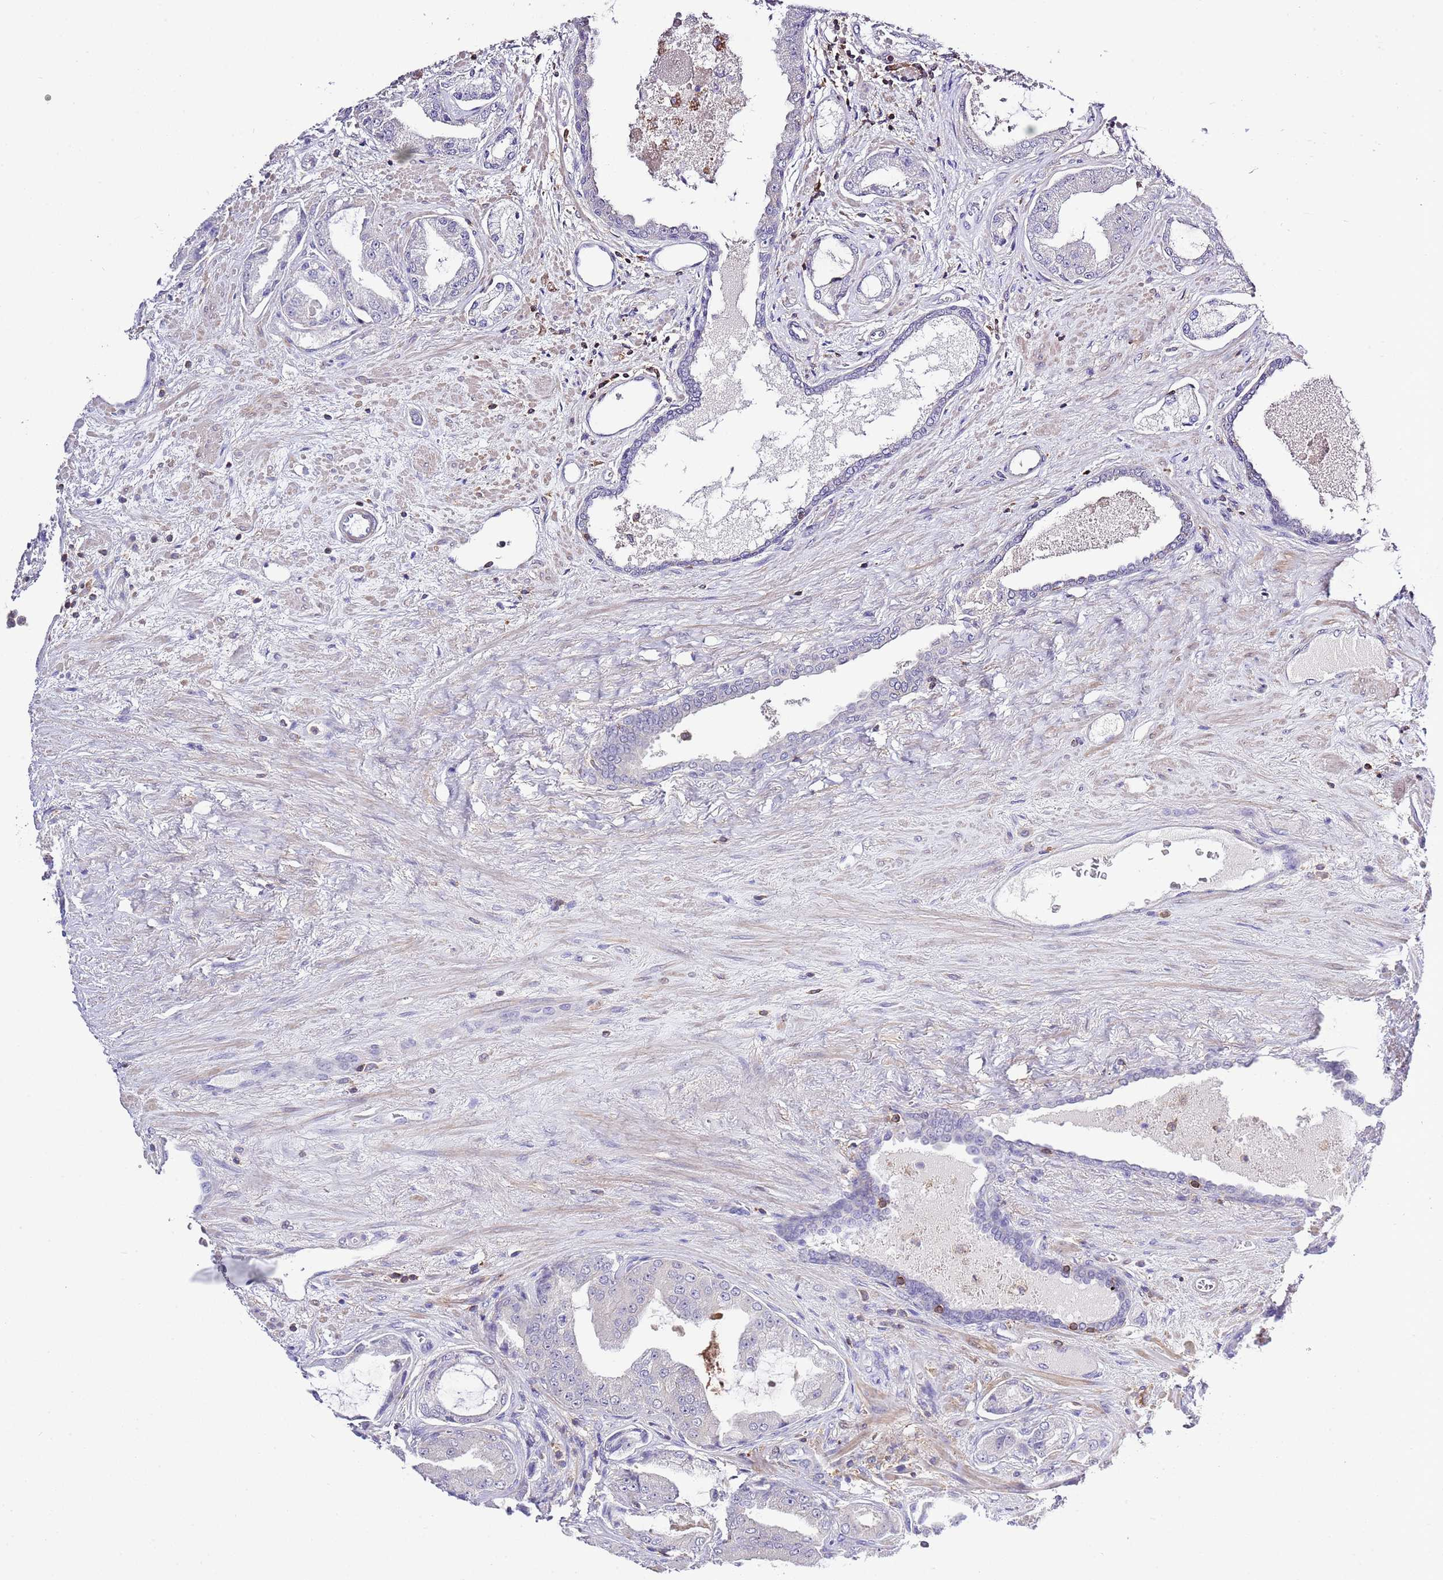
{"staining": {"intensity": "negative", "quantity": "none", "location": "none"}, "tissue": "prostate cancer", "cell_type": "Tumor cells", "image_type": "cancer", "snomed": [{"axis": "morphology", "description": "Adenocarcinoma, High grade"}, {"axis": "topography", "description": "Prostate"}], "caption": "A high-resolution image shows immunohistochemistry staining of prostate adenocarcinoma (high-grade), which demonstrates no significant staining in tumor cells.", "gene": "EFHD1", "patient": {"sex": "male", "age": 68}}